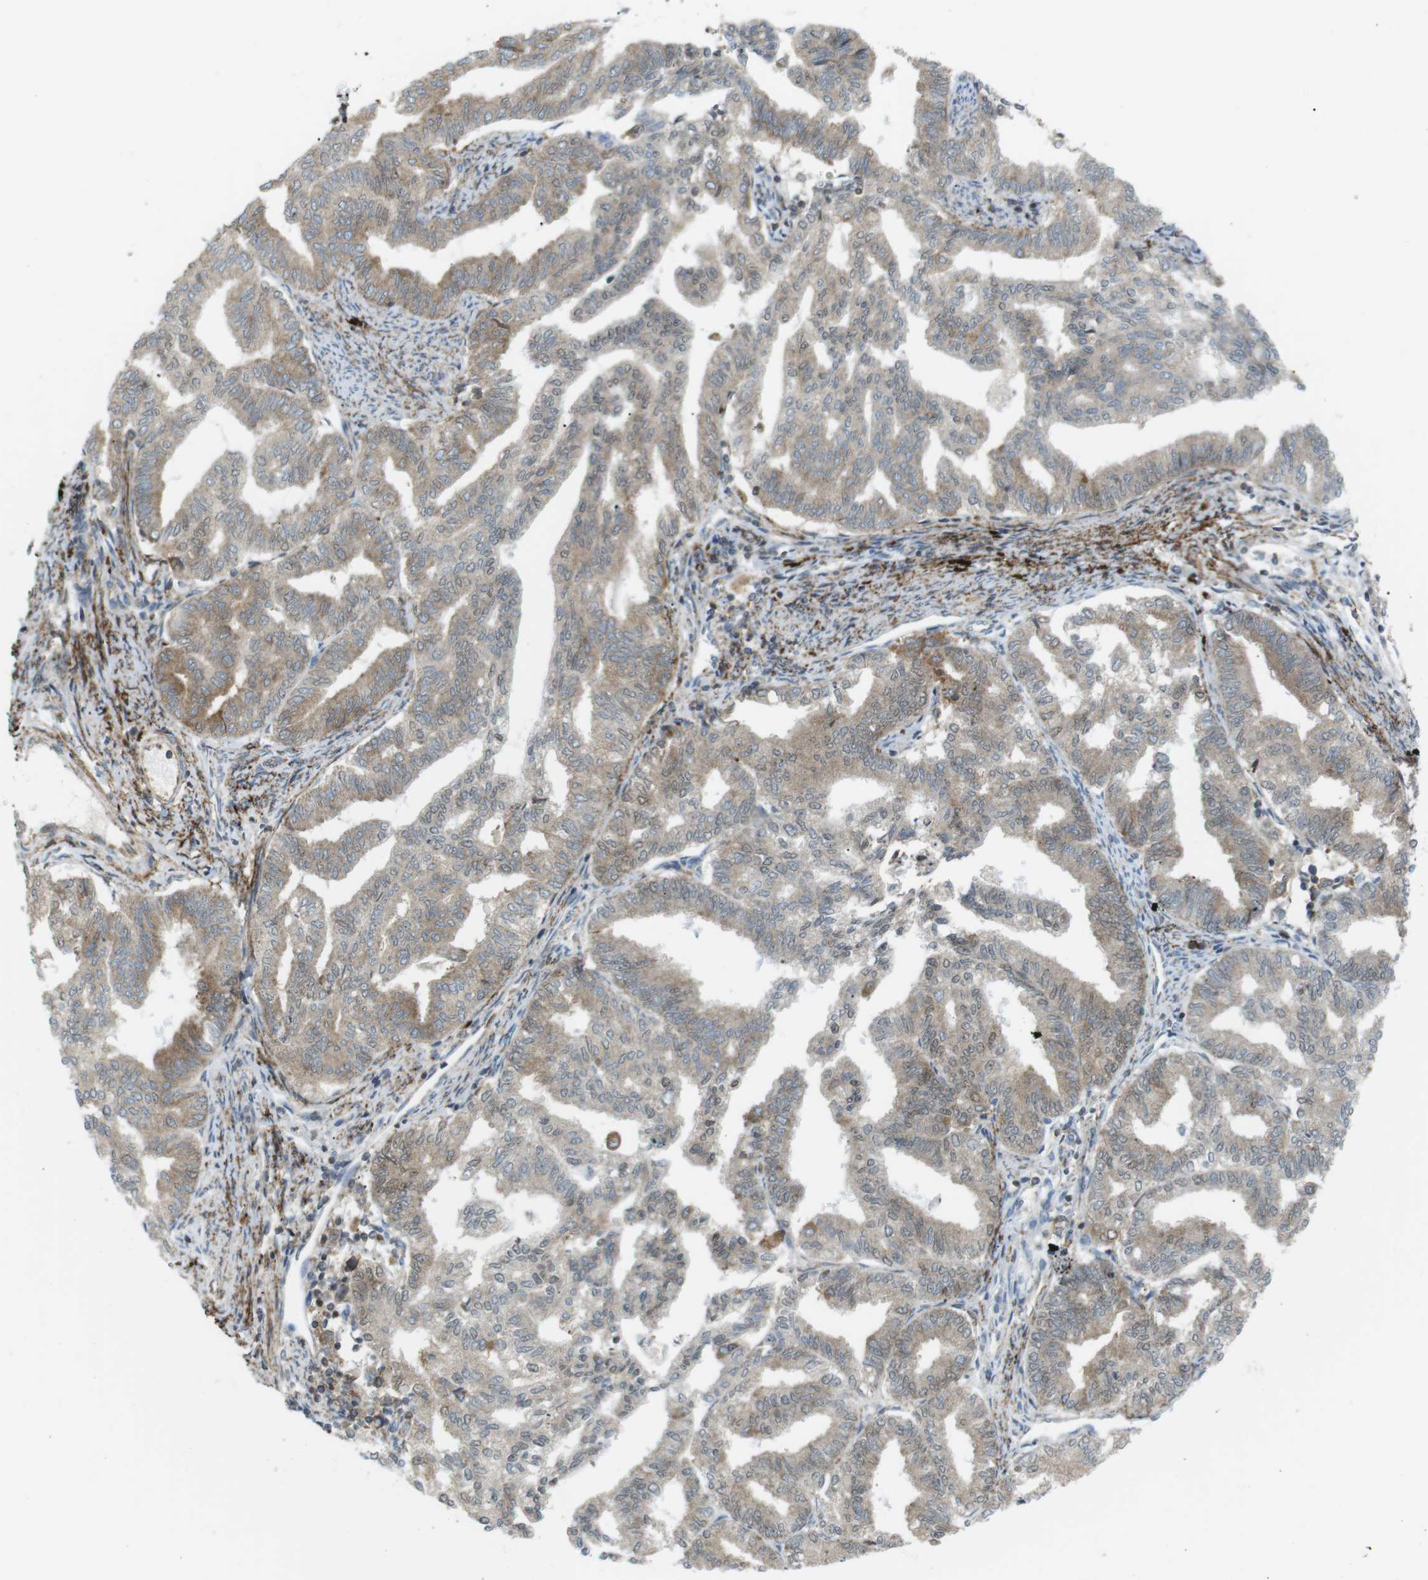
{"staining": {"intensity": "weak", "quantity": "25%-75%", "location": "cytoplasmic/membranous"}, "tissue": "endometrial cancer", "cell_type": "Tumor cells", "image_type": "cancer", "snomed": [{"axis": "morphology", "description": "Adenocarcinoma, NOS"}, {"axis": "topography", "description": "Endometrium"}], "caption": "Approximately 25%-75% of tumor cells in endometrial adenocarcinoma exhibit weak cytoplasmic/membranous protein positivity as visualized by brown immunohistochemical staining.", "gene": "FLII", "patient": {"sex": "female", "age": 79}}